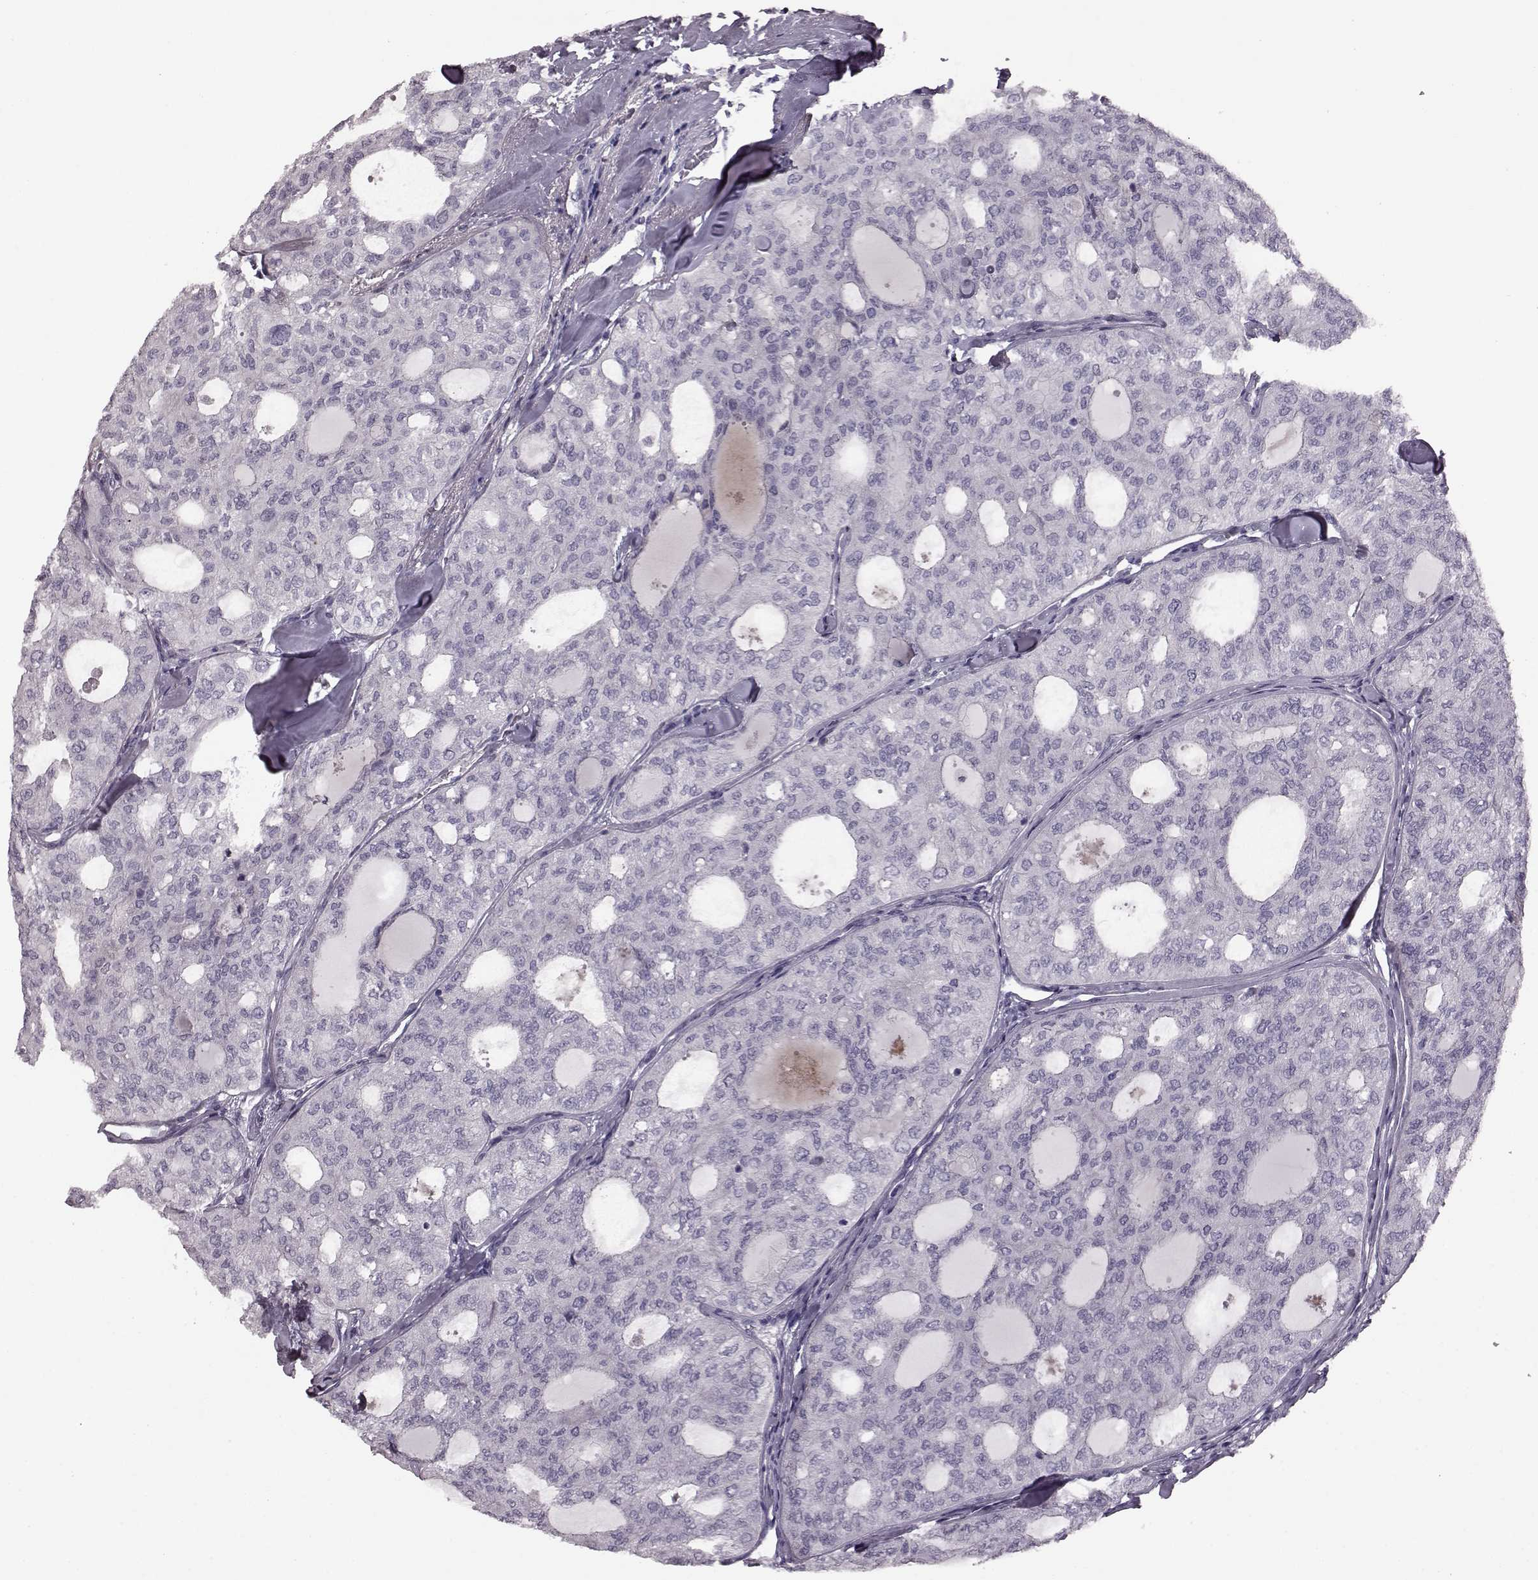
{"staining": {"intensity": "negative", "quantity": "none", "location": "none"}, "tissue": "thyroid cancer", "cell_type": "Tumor cells", "image_type": "cancer", "snomed": [{"axis": "morphology", "description": "Follicular adenoma carcinoma, NOS"}, {"axis": "topography", "description": "Thyroid gland"}], "caption": "Immunohistochemistry (IHC) micrograph of thyroid follicular adenoma carcinoma stained for a protein (brown), which exhibits no positivity in tumor cells.", "gene": "SNTG1", "patient": {"sex": "male", "age": 75}}